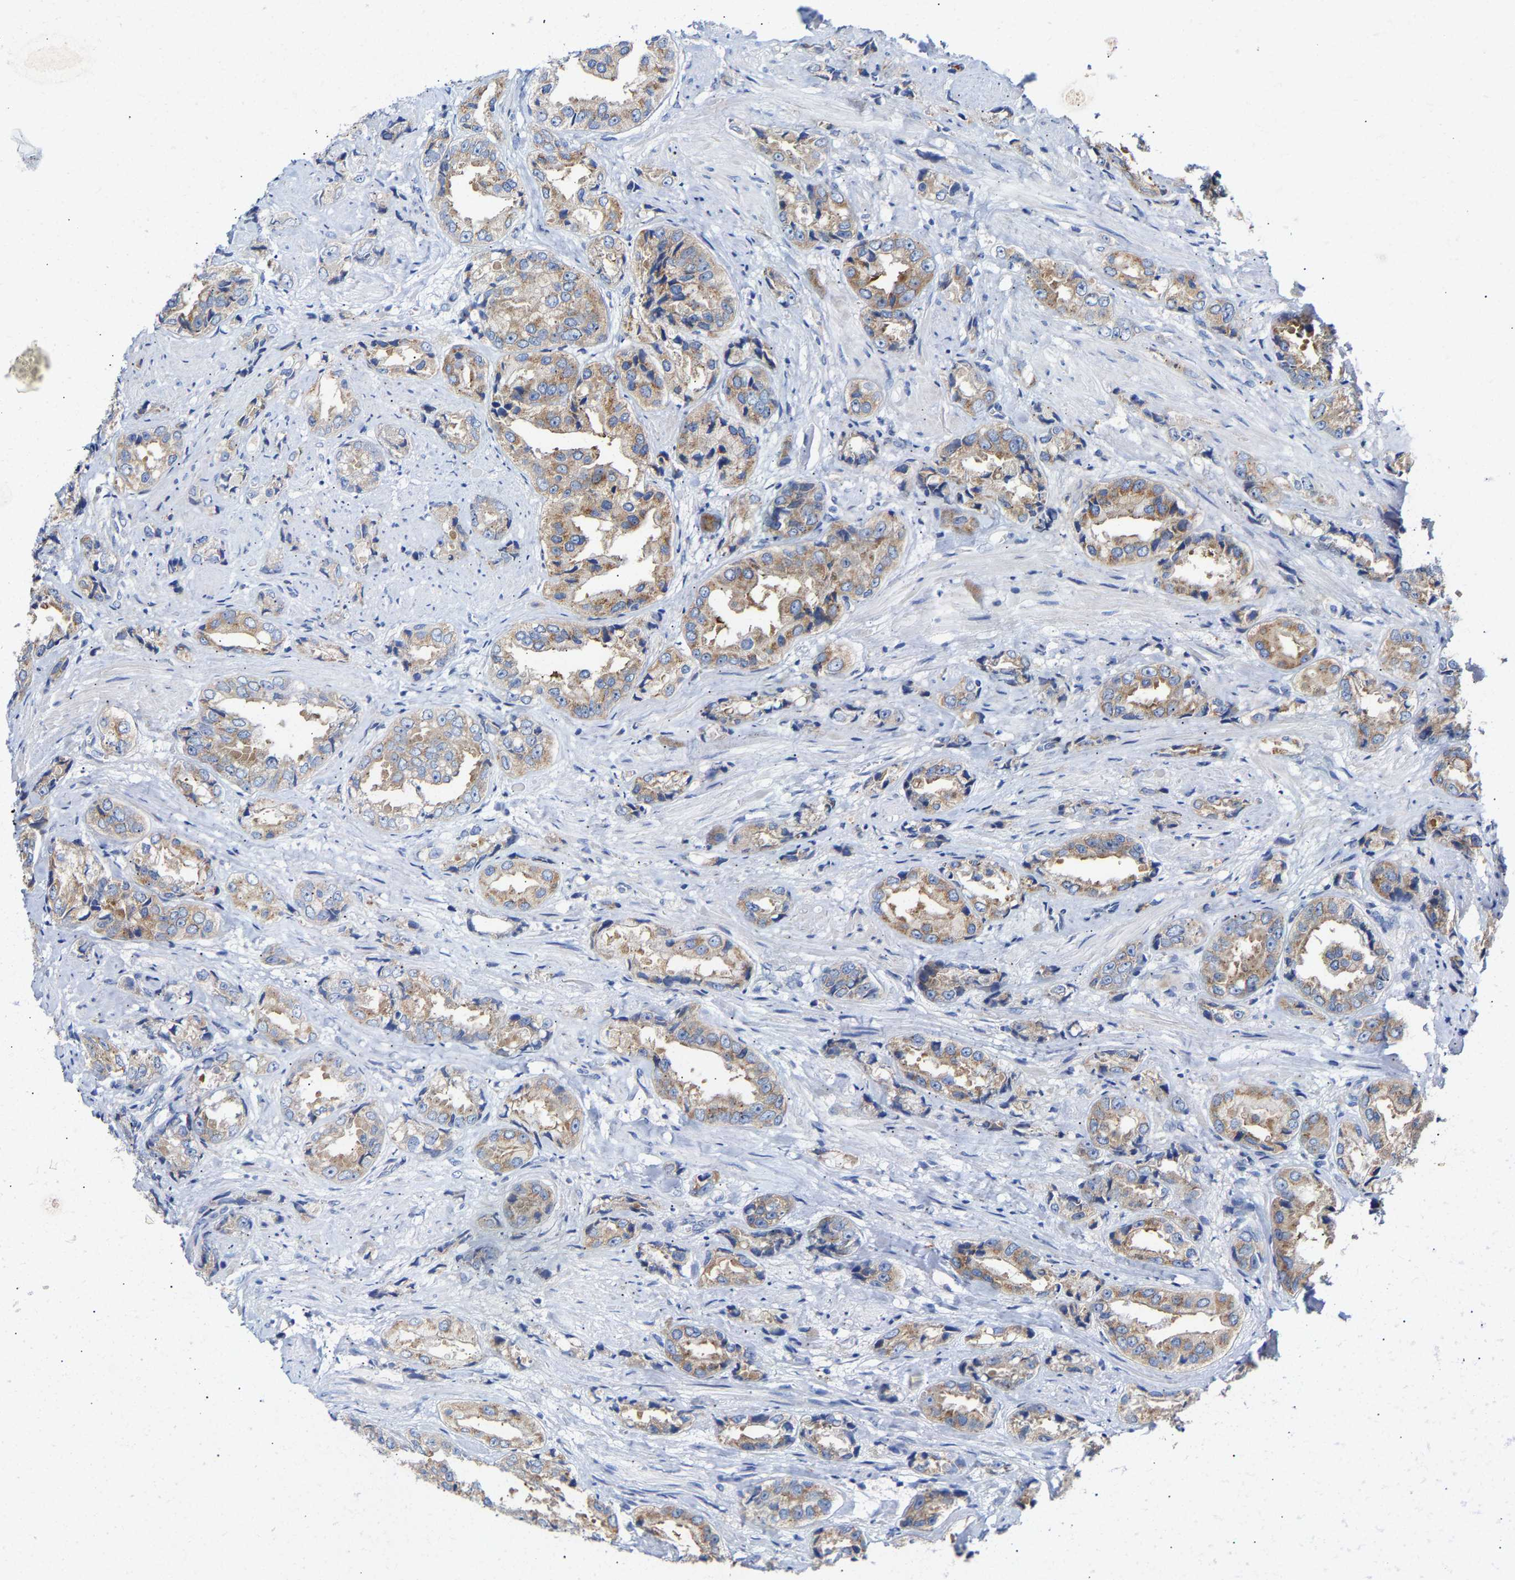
{"staining": {"intensity": "moderate", "quantity": ">75%", "location": "cytoplasmic/membranous"}, "tissue": "prostate cancer", "cell_type": "Tumor cells", "image_type": "cancer", "snomed": [{"axis": "morphology", "description": "Adenocarcinoma, High grade"}, {"axis": "topography", "description": "Prostate"}], "caption": "Immunohistochemical staining of prostate cancer (high-grade adenocarcinoma) displays medium levels of moderate cytoplasmic/membranous protein positivity in approximately >75% of tumor cells. The staining was performed using DAB to visualize the protein expression in brown, while the nuclei were stained in blue with hematoxylin (Magnification: 20x).", "gene": "PPP1R15A", "patient": {"sex": "male", "age": 61}}